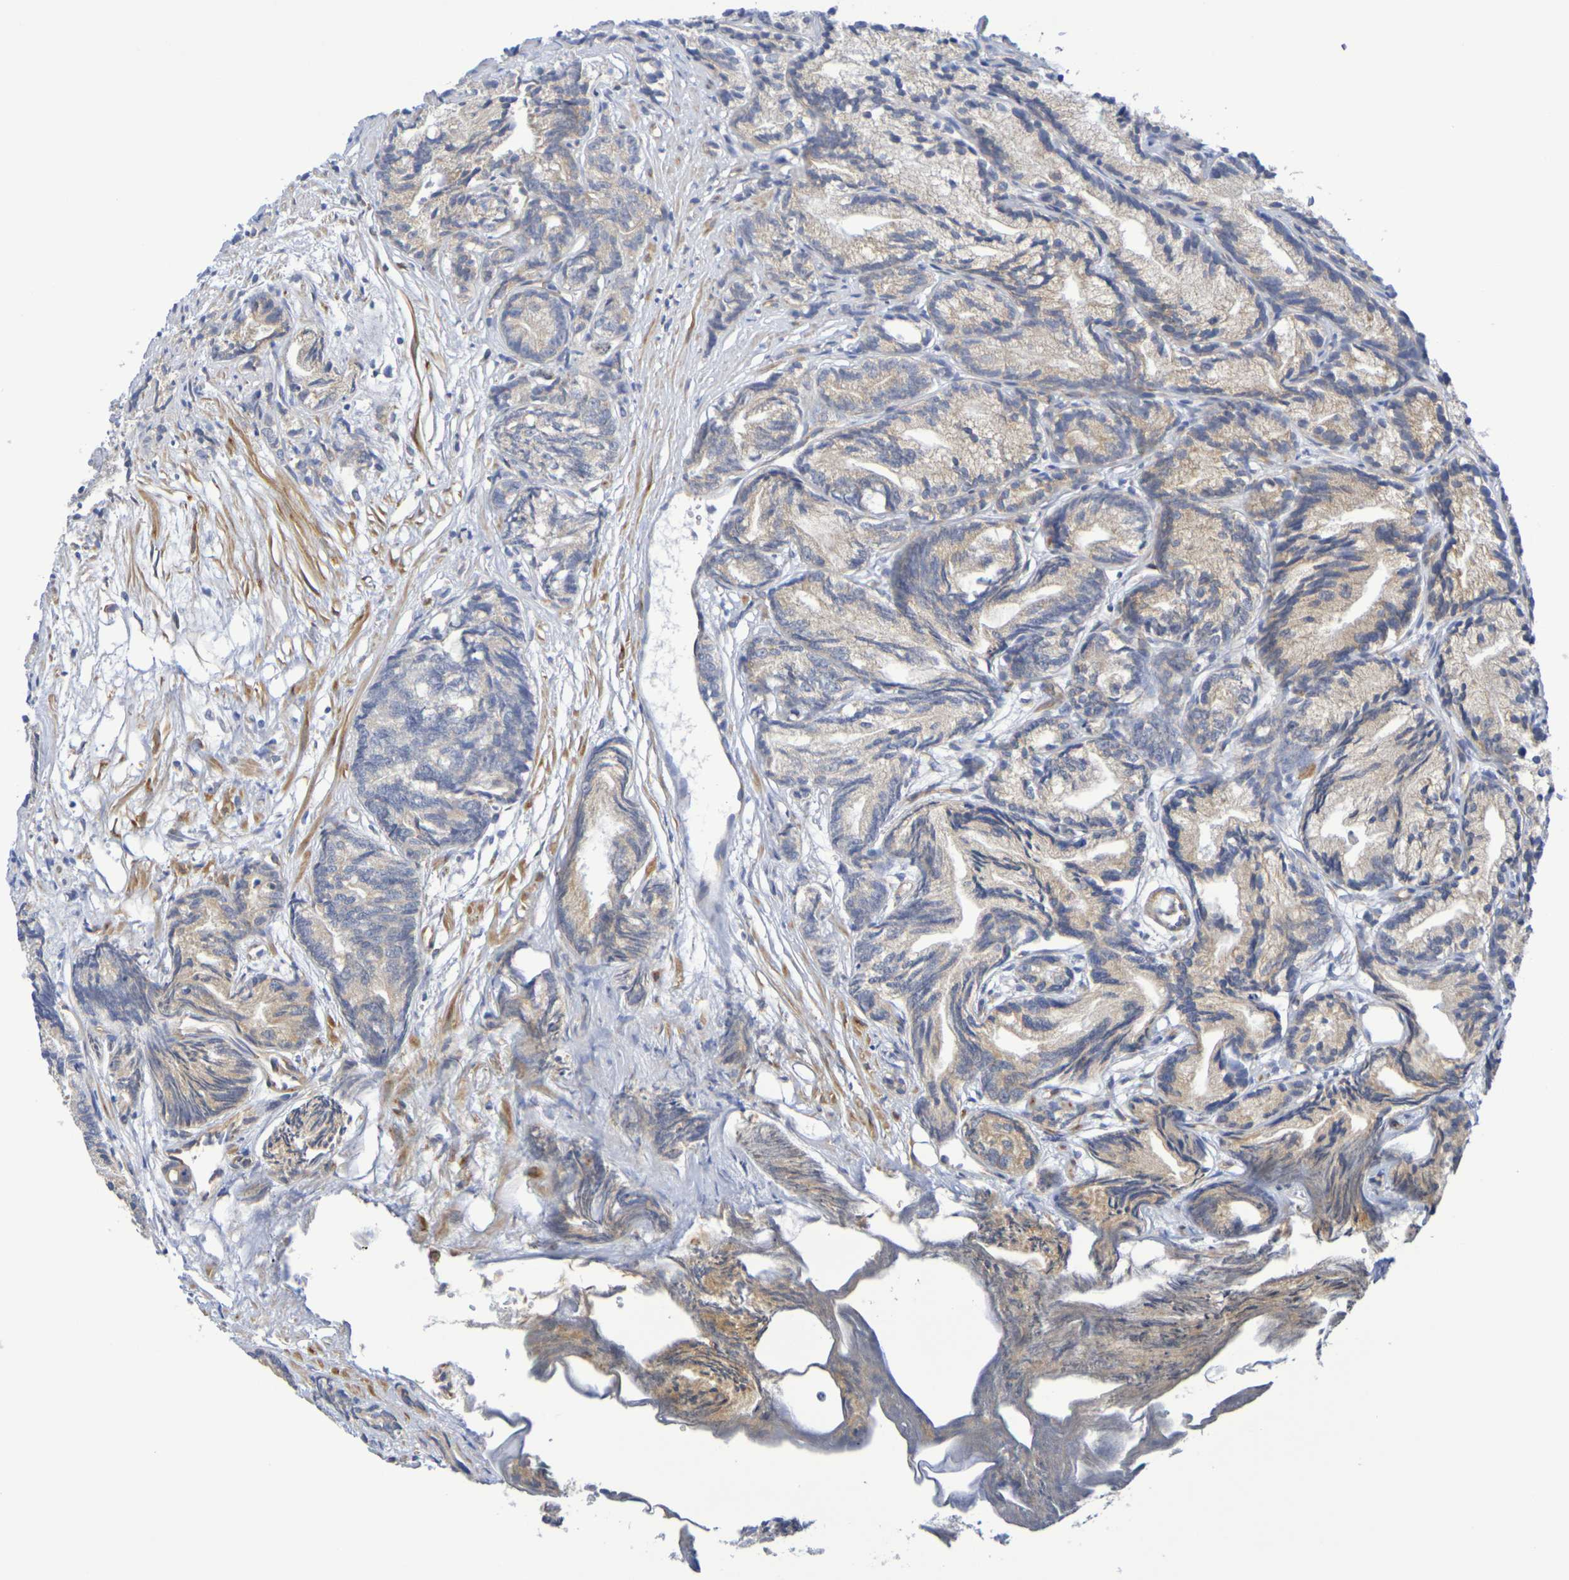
{"staining": {"intensity": "weak", "quantity": ">75%", "location": "cytoplasmic/membranous"}, "tissue": "prostate cancer", "cell_type": "Tumor cells", "image_type": "cancer", "snomed": [{"axis": "morphology", "description": "Adenocarcinoma, Low grade"}, {"axis": "topography", "description": "Prostate"}], "caption": "Protein expression analysis of human prostate cancer (low-grade adenocarcinoma) reveals weak cytoplasmic/membranous positivity in about >75% of tumor cells.", "gene": "TMCC3", "patient": {"sex": "male", "age": 89}}